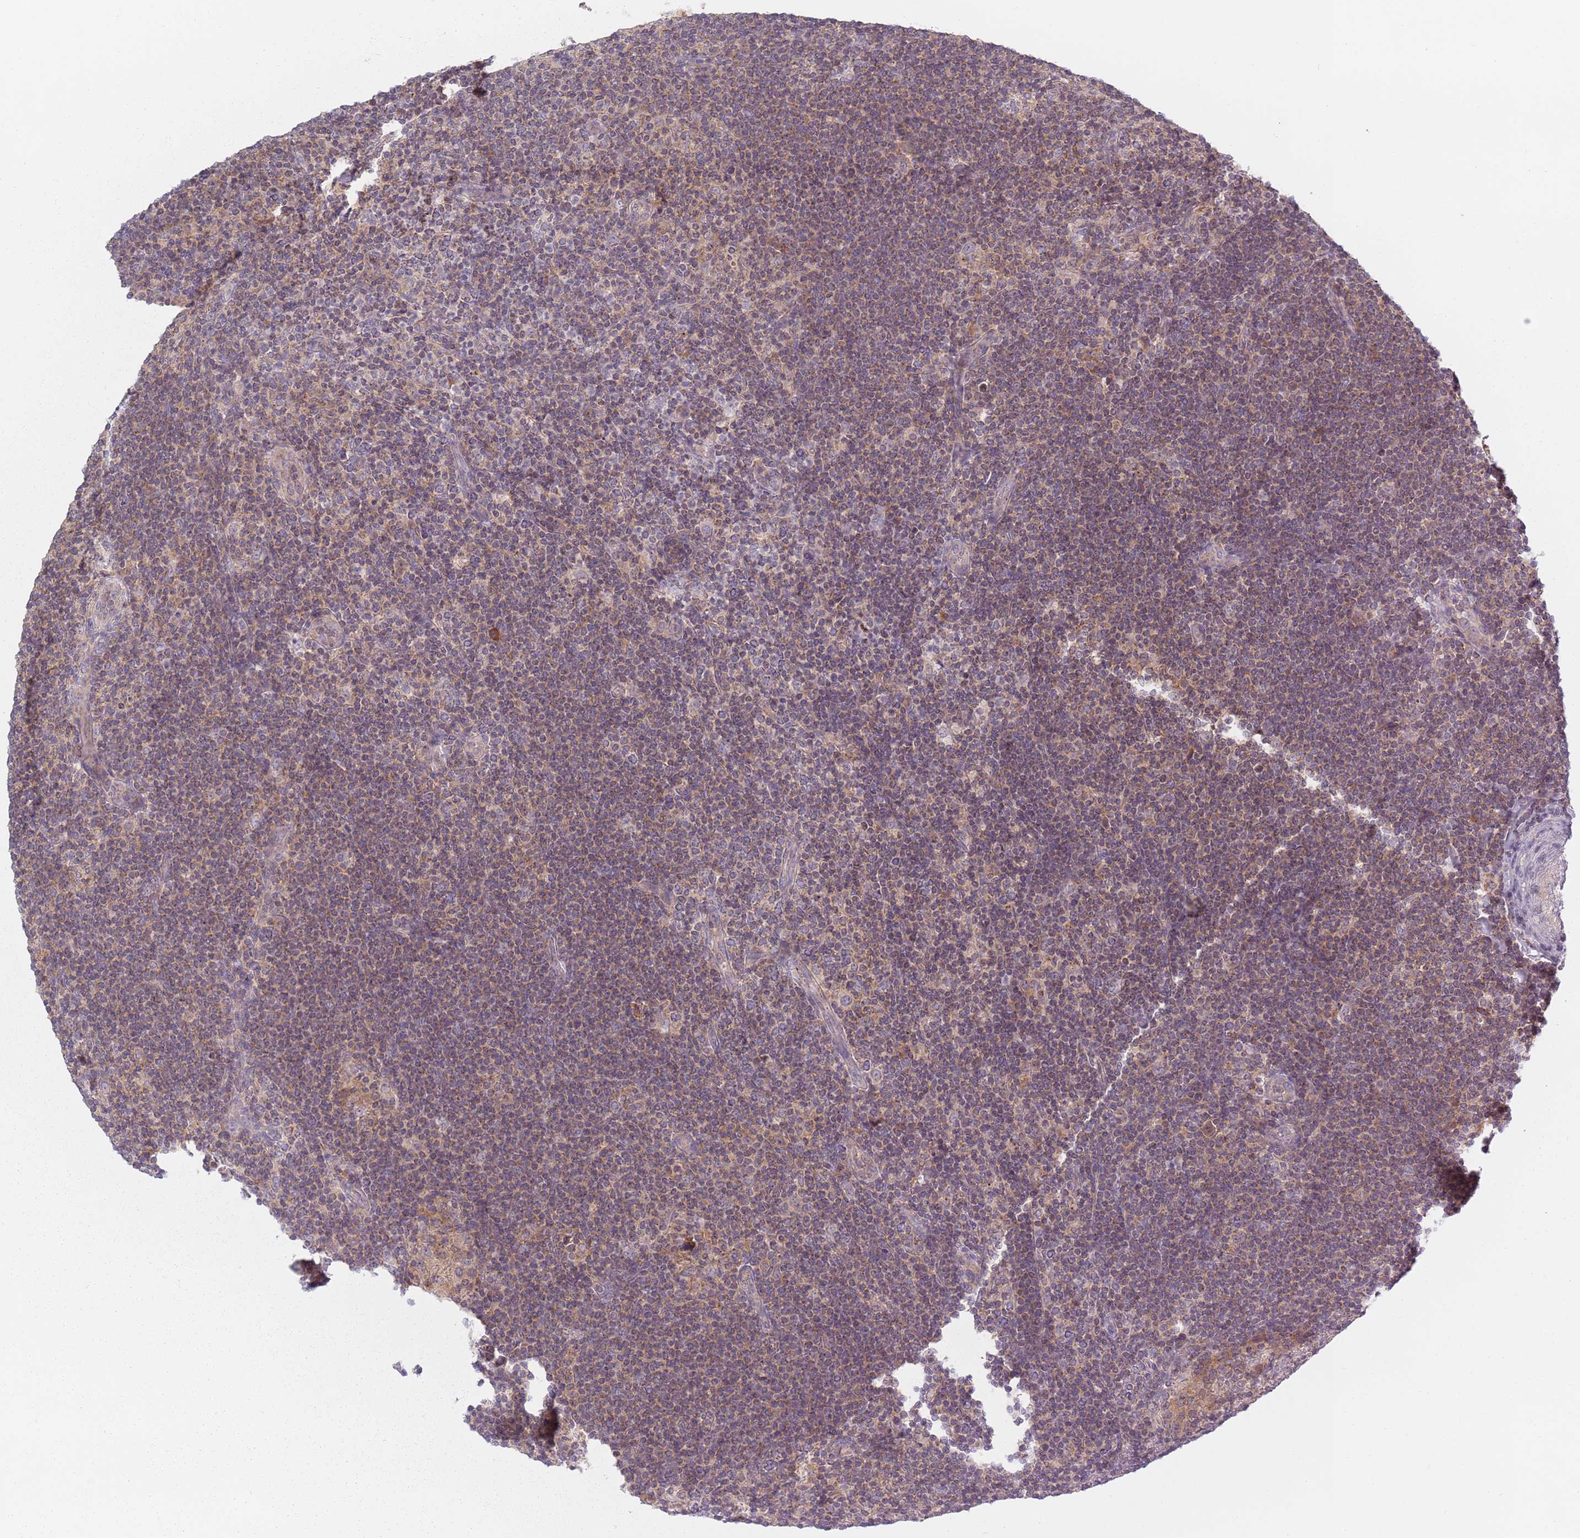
{"staining": {"intensity": "negative", "quantity": "none", "location": "none"}, "tissue": "lymphoma", "cell_type": "Tumor cells", "image_type": "cancer", "snomed": [{"axis": "morphology", "description": "Hodgkin's disease, NOS"}, {"axis": "topography", "description": "Lymph node"}], "caption": "DAB immunohistochemical staining of Hodgkin's disease shows no significant expression in tumor cells.", "gene": "ASB13", "patient": {"sex": "female", "age": 57}}